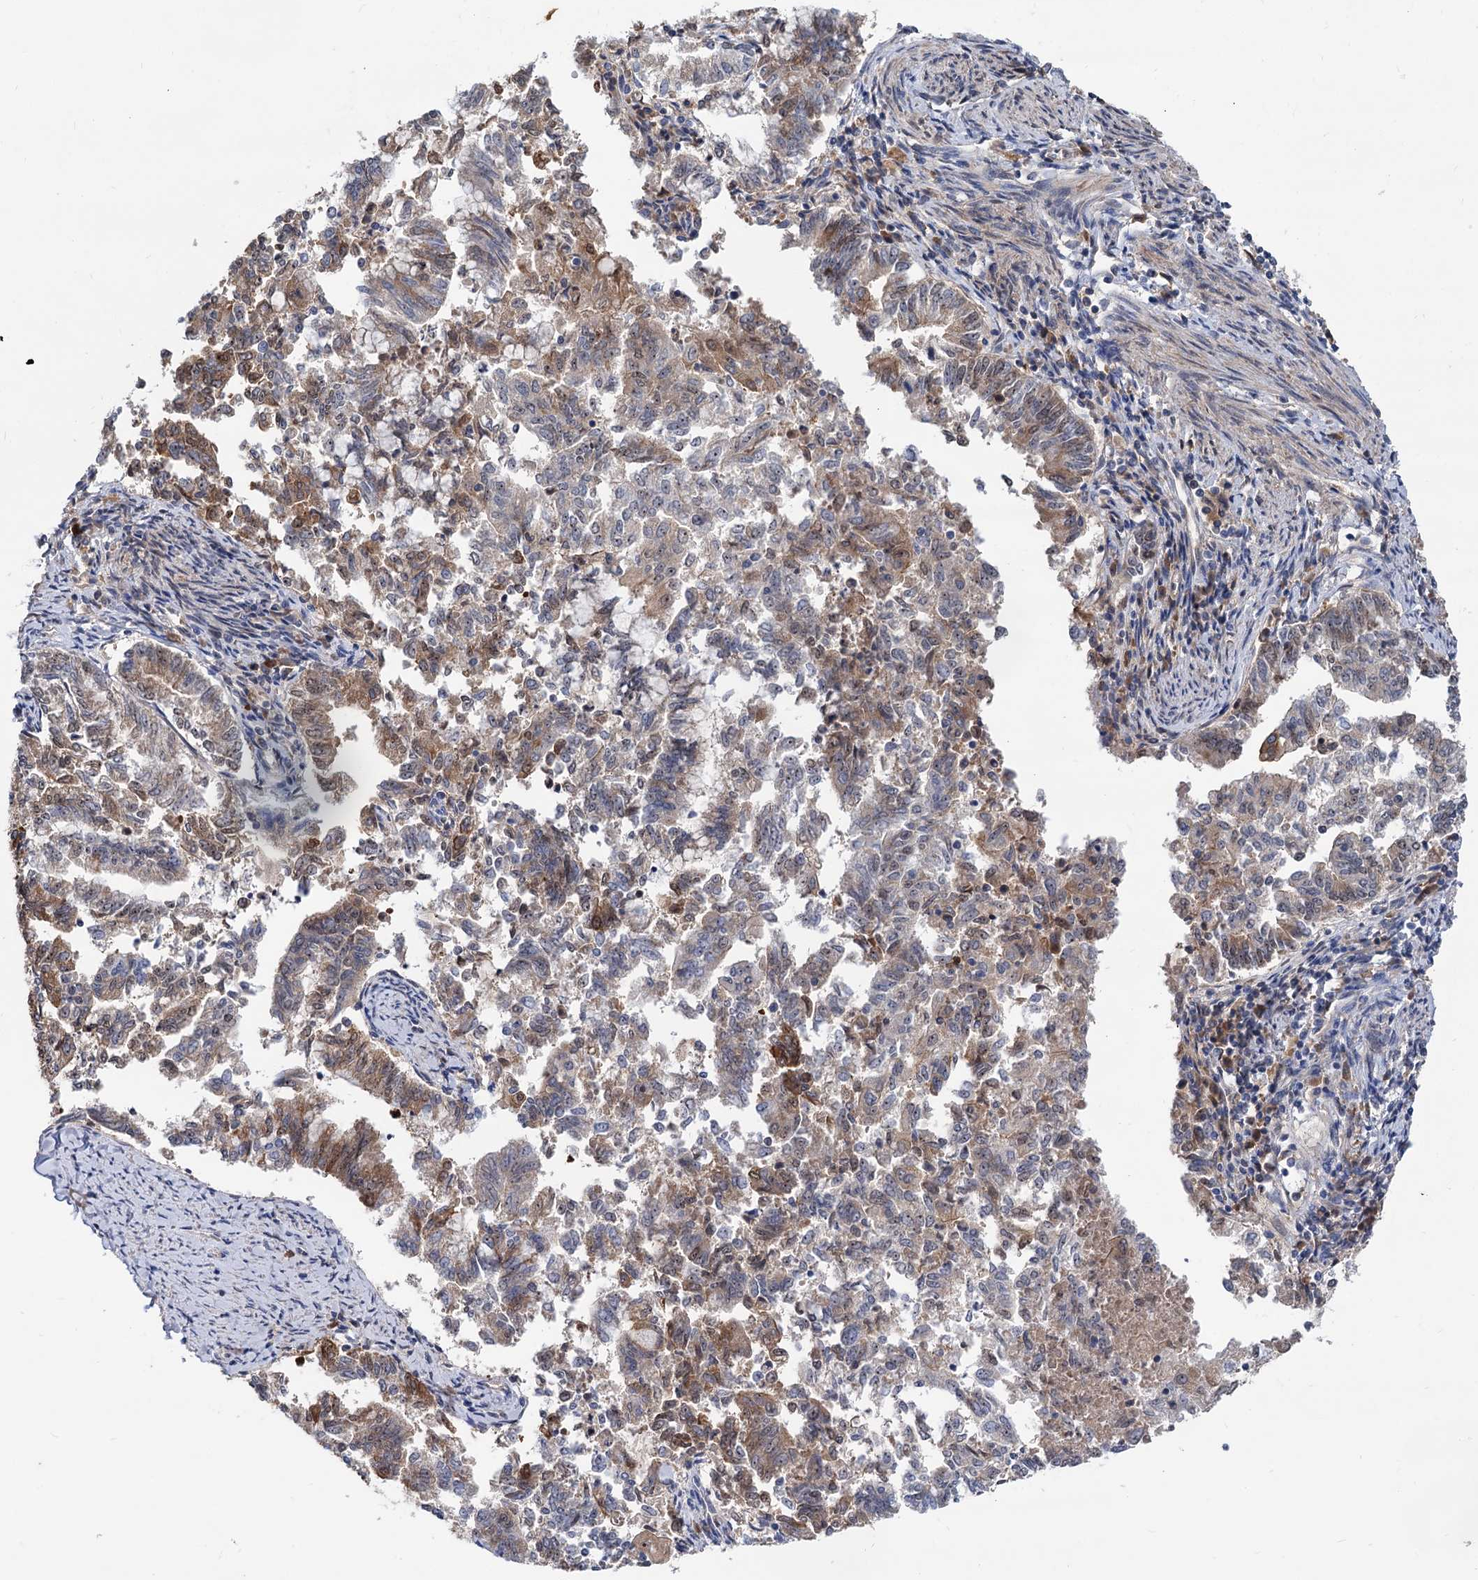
{"staining": {"intensity": "moderate", "quantity": "25%-75%", "location": "cytoplasmic/membranous"}, "tissue": "endometrial cancer", "cell_type": "Tumor cells", "image_type": "cancer", "snomed": [{"axis": "morphology", "description": "Adenocarcinoma, NOS"}, {"axis": "topography", "description": "Endometrium"}], "caption": "Protein expression analysis of endometrial adenocarcinoma demonstrates moderate cytoplasmic/membranous expression in approximately 25%-75% of tumor cells.", "gene": "SNX15", "patient": {"sex": "female", "age": 79}}